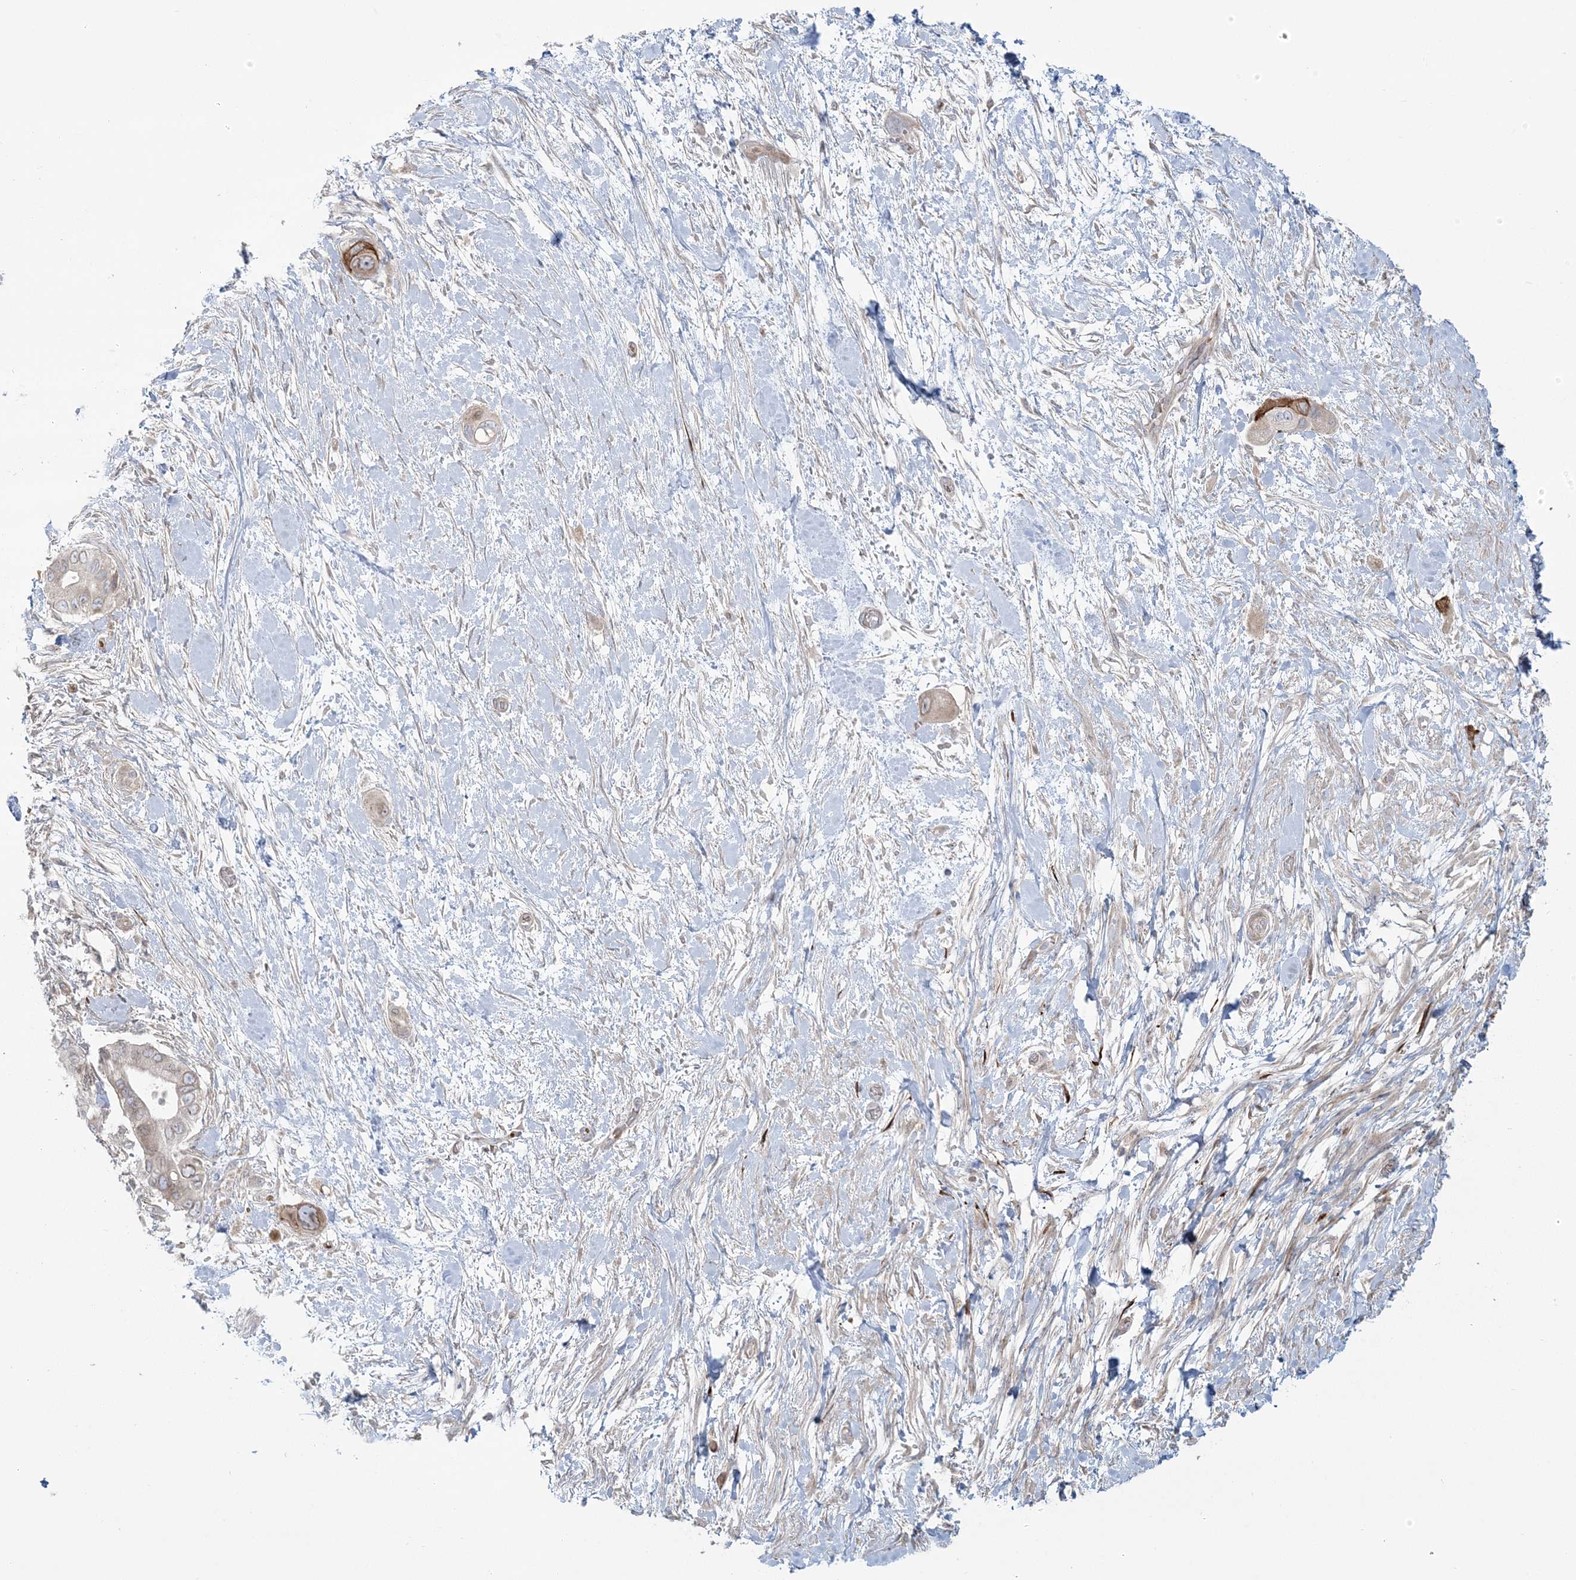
{"staining": {"intensity": "weak", "quantity": "25%-75%", "location": "cytoplasmic/membranous"}, "tissue": "pancreatic cancer", "cell_type": "Tumor cells", "image_type": "cancer", "snomed": [{"axis": "morphology", "description": "Adenocarcinoma, NOS"}, {"axis": "topography", "description": "Pancreas"}], "caption": "There is low levels of weak cytoplasmic/membranous expression in tumor cells of pancreatic adenocarcinoma, as demonstrated by immunohistochemical staining (brown color).", "gene": "NUDT9", "patient": {"sex": "male", "age": 68}}